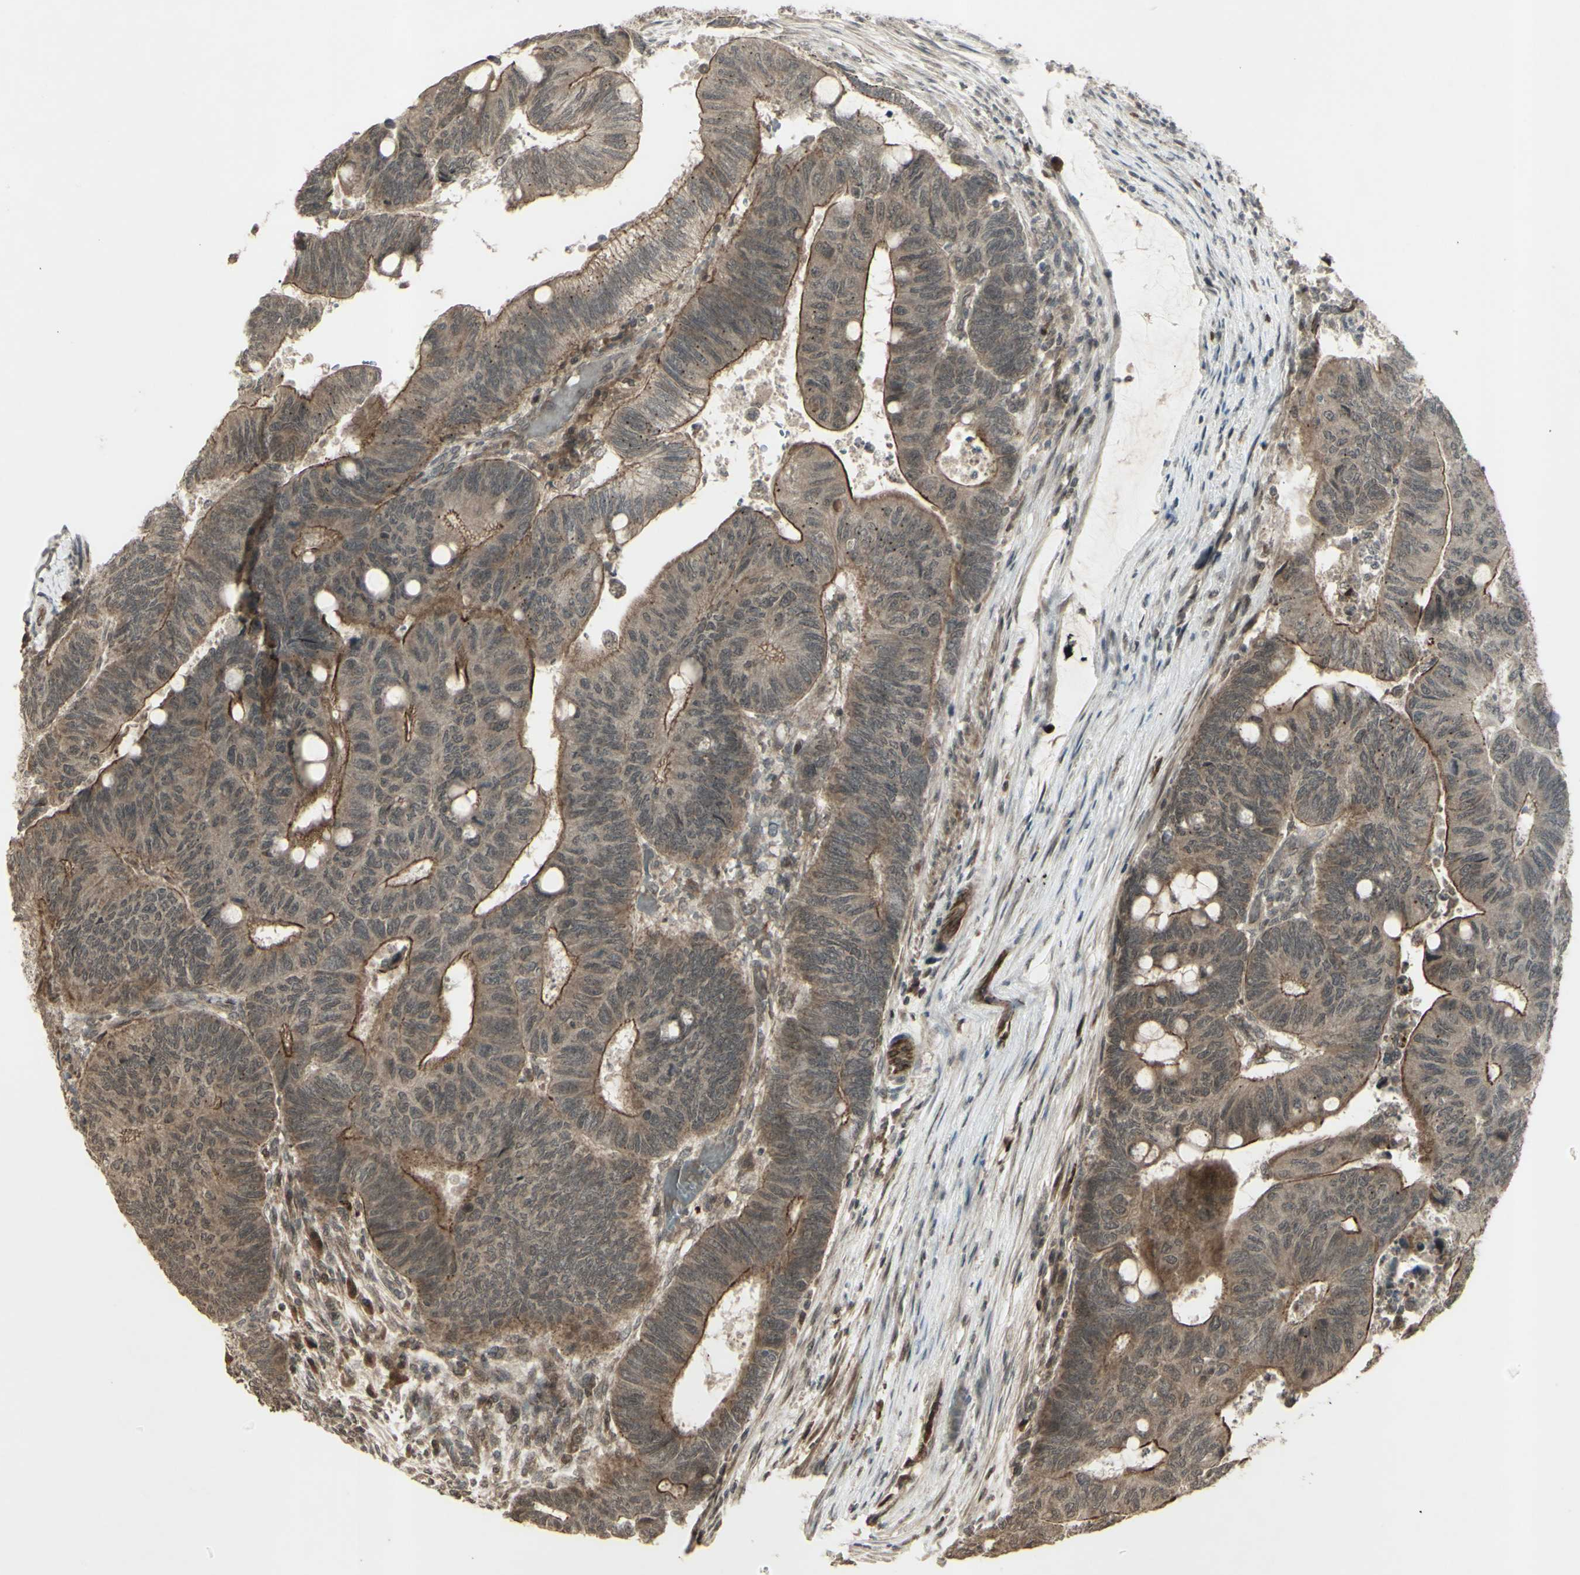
{"staining": {"intensity": "moderate", "quantity": ">75%", "location": "cytoplasmic/membranous"}, "tissue": "colorectal cancer", "cell_type": "Tumor cells", "image_type": "cancer", "snomed": [{"axis": "morphology", "description": "Normal tissue, NOS"}, {"axis": "morphology", "description": "Adenocarcinoma, NOS"}, {"axis": "topography", "description": "Rectum"}, {"axis": "topography", "description": "Peripheral nerve tissue"}], "caption": "High-power microscopy captured an immunohistochemistry histopathology image of colorectal adenocarcinoma, revealing moderate cytoplasmic/membranous staining in approximately >75% of tumor cells. Using DAB (3,3'-diaminobenzidine) (brown) and hematoxylin (blue) stains, captured at high magnification using brightfield microscopy.", "gene": "BLNK", "patient": {"sex": "male", "age": 92}}